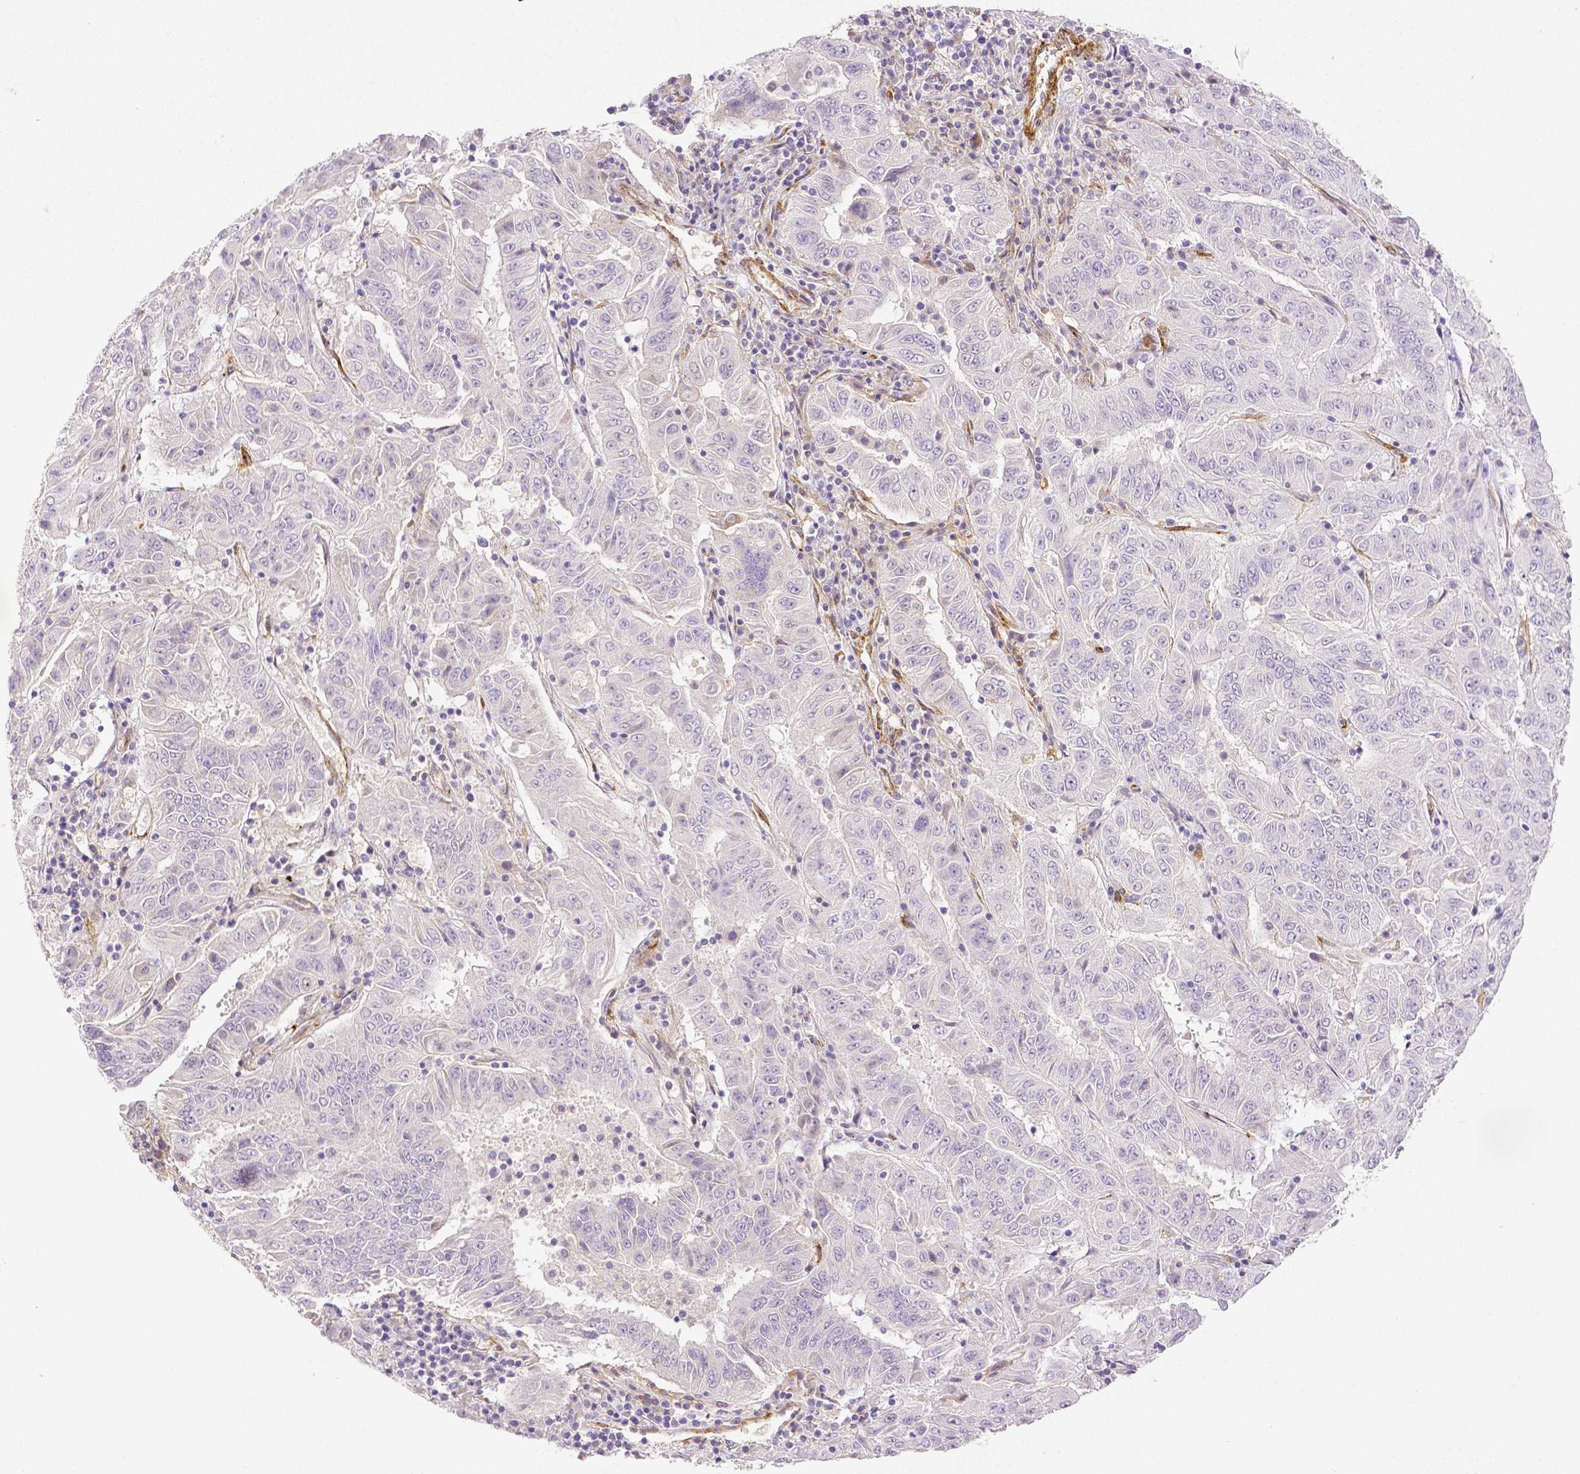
{"staining": {"intensity": "negative", "quantity": "none", "location": "none"}, "tissue": "pancreatic cancer", "cell_type": "Tumor cells", "image_type": "cancer", "snomed": [{"axis": "morphology", "description": "Adenocarcinoma, NOS"}, {"axis": "topography", "description": "Pancreas"}], "caption": "Adenocarcinoma (pancreatic) stained for a protein using immunohistochemistry (IHC) shows no staining tumor cells.", "gene": "THY1", "patient": {"sex": "male", "age": 63}}